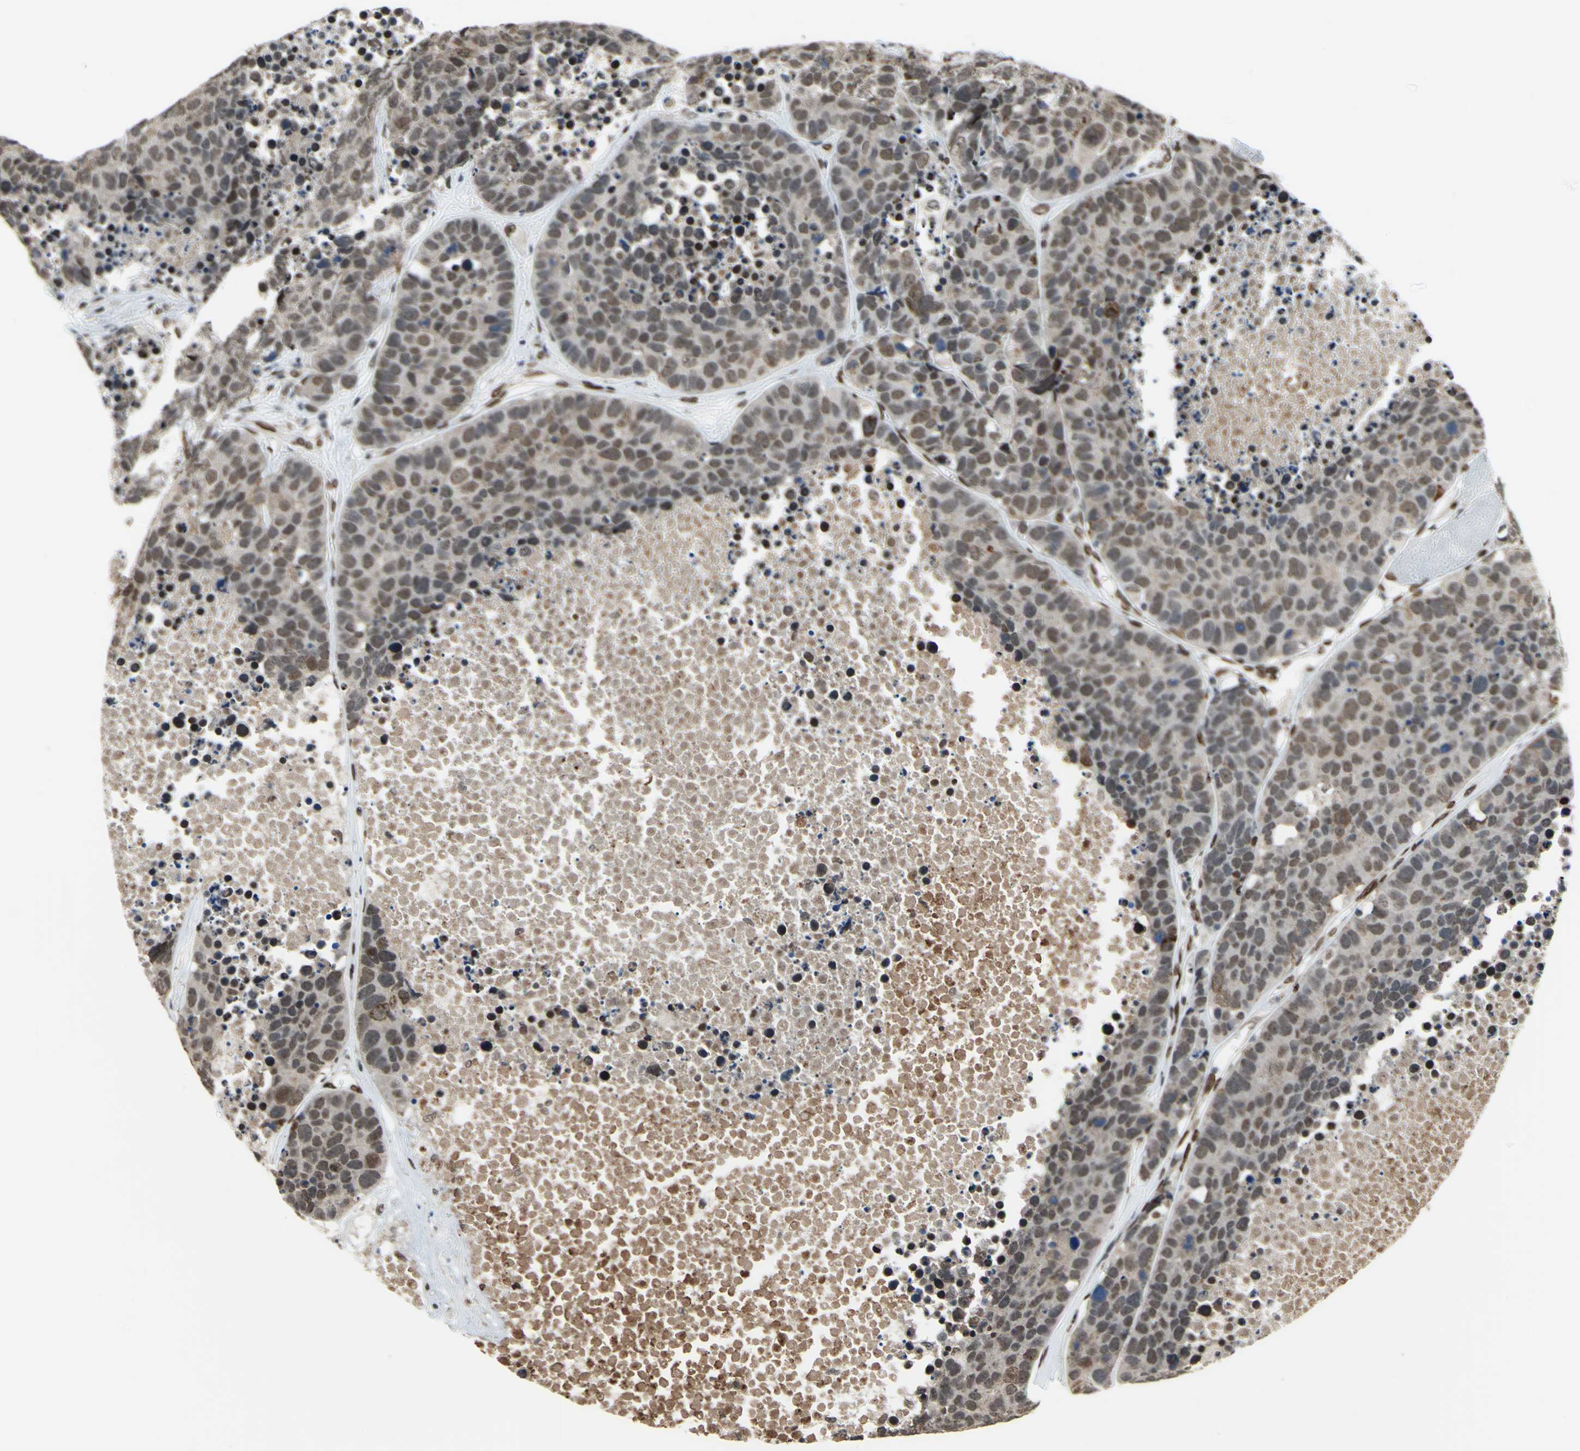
{"staining": {"intensity": "moderate", "quantity": ">75%", "location": "nuclear"}, "tissue": "carcinoid", "cell_type": "Tumor cells", "image_type": "cancer", "snomed": [{"axis": "morphology", "description": "Carcinoid, malignant, NOS"}, {"axis": "topography", "description": "Lung"}], "caption": "The image exhibits immunohistochemical staining of carcinoid. There is moderate nuclear positivity is seen in approximately >75% of tumor cells. (DAB IHC, brown staining for protein, blue staining for nuclei).", "gene": "ISY1", "patient": {"sex": "male", "age": 60}}